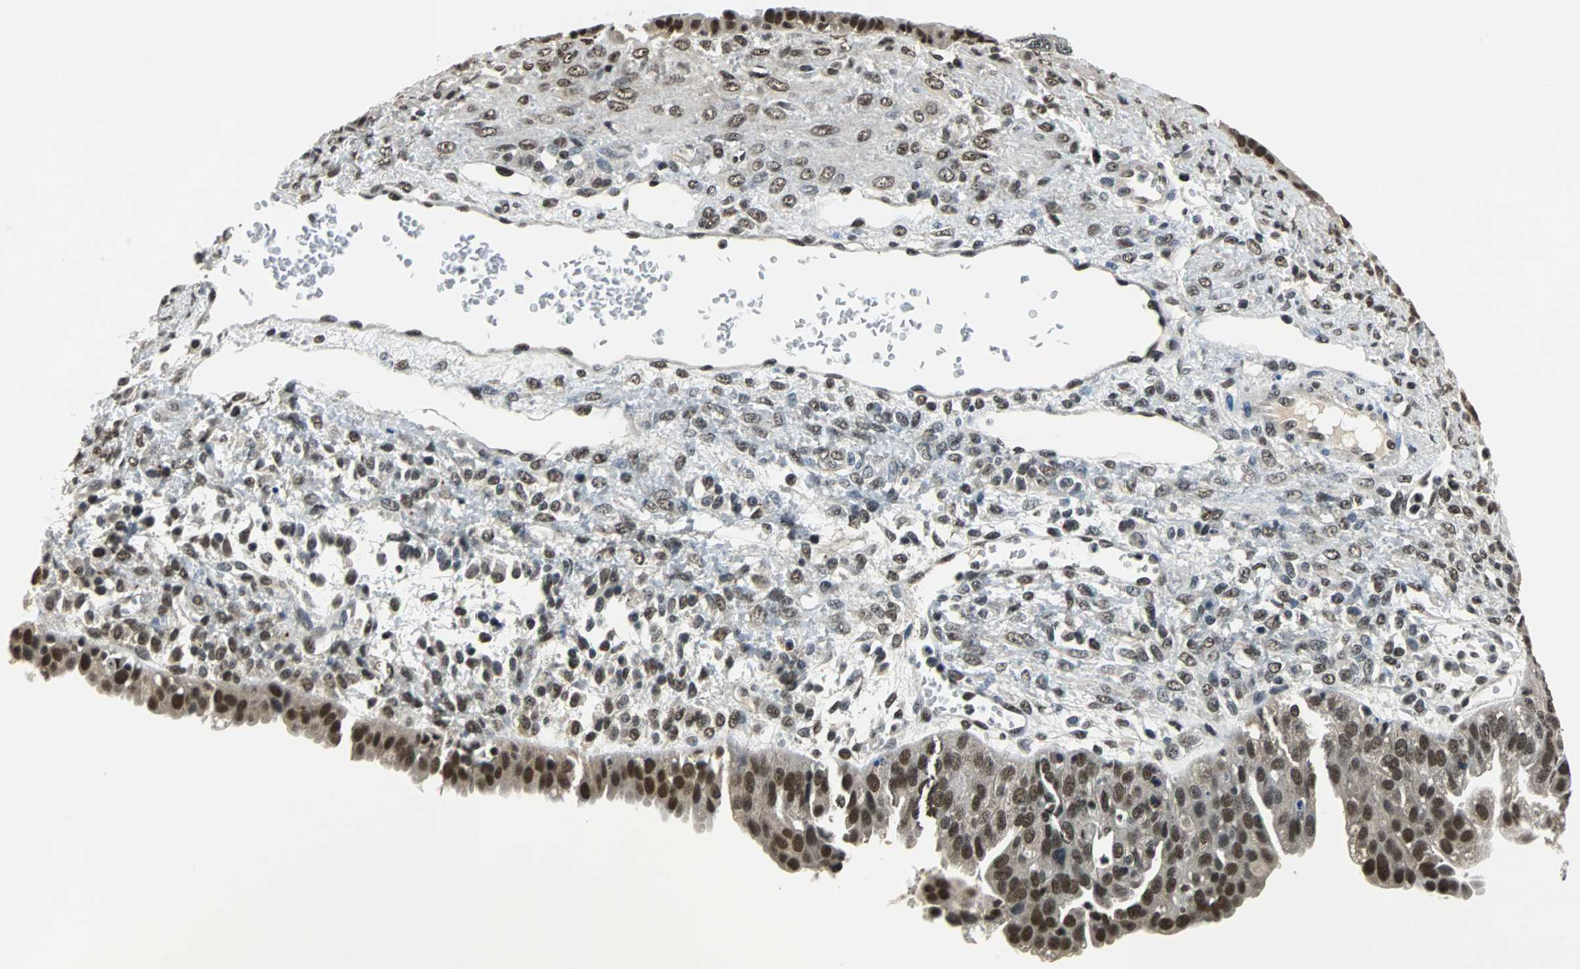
{"staining": {"intensity": "strong", "quantity": ">75%", "location": "cytoplasmic/membranous,nuclear"}, "tissue": "ovarian cancer", "cell_type": "Tumor cells", "image_type": "cancer", "snomed": [{"axis": "morphology", "description": "Carcinoma, NOS"}, {"axis": "topography", "description": "Soft tissue"}, {"axis": "topography", "description": "Ovary"}], "caption": "Protein expression analysis of ovarian cancer reveals strong cytoplasmic/membranous and nuclear positivity in about >75% of tumor cells. (IHC, brightfield microscopy, high magnification).", "gene": "RBM14", "patient": {"sex": "female", "age": 54}}